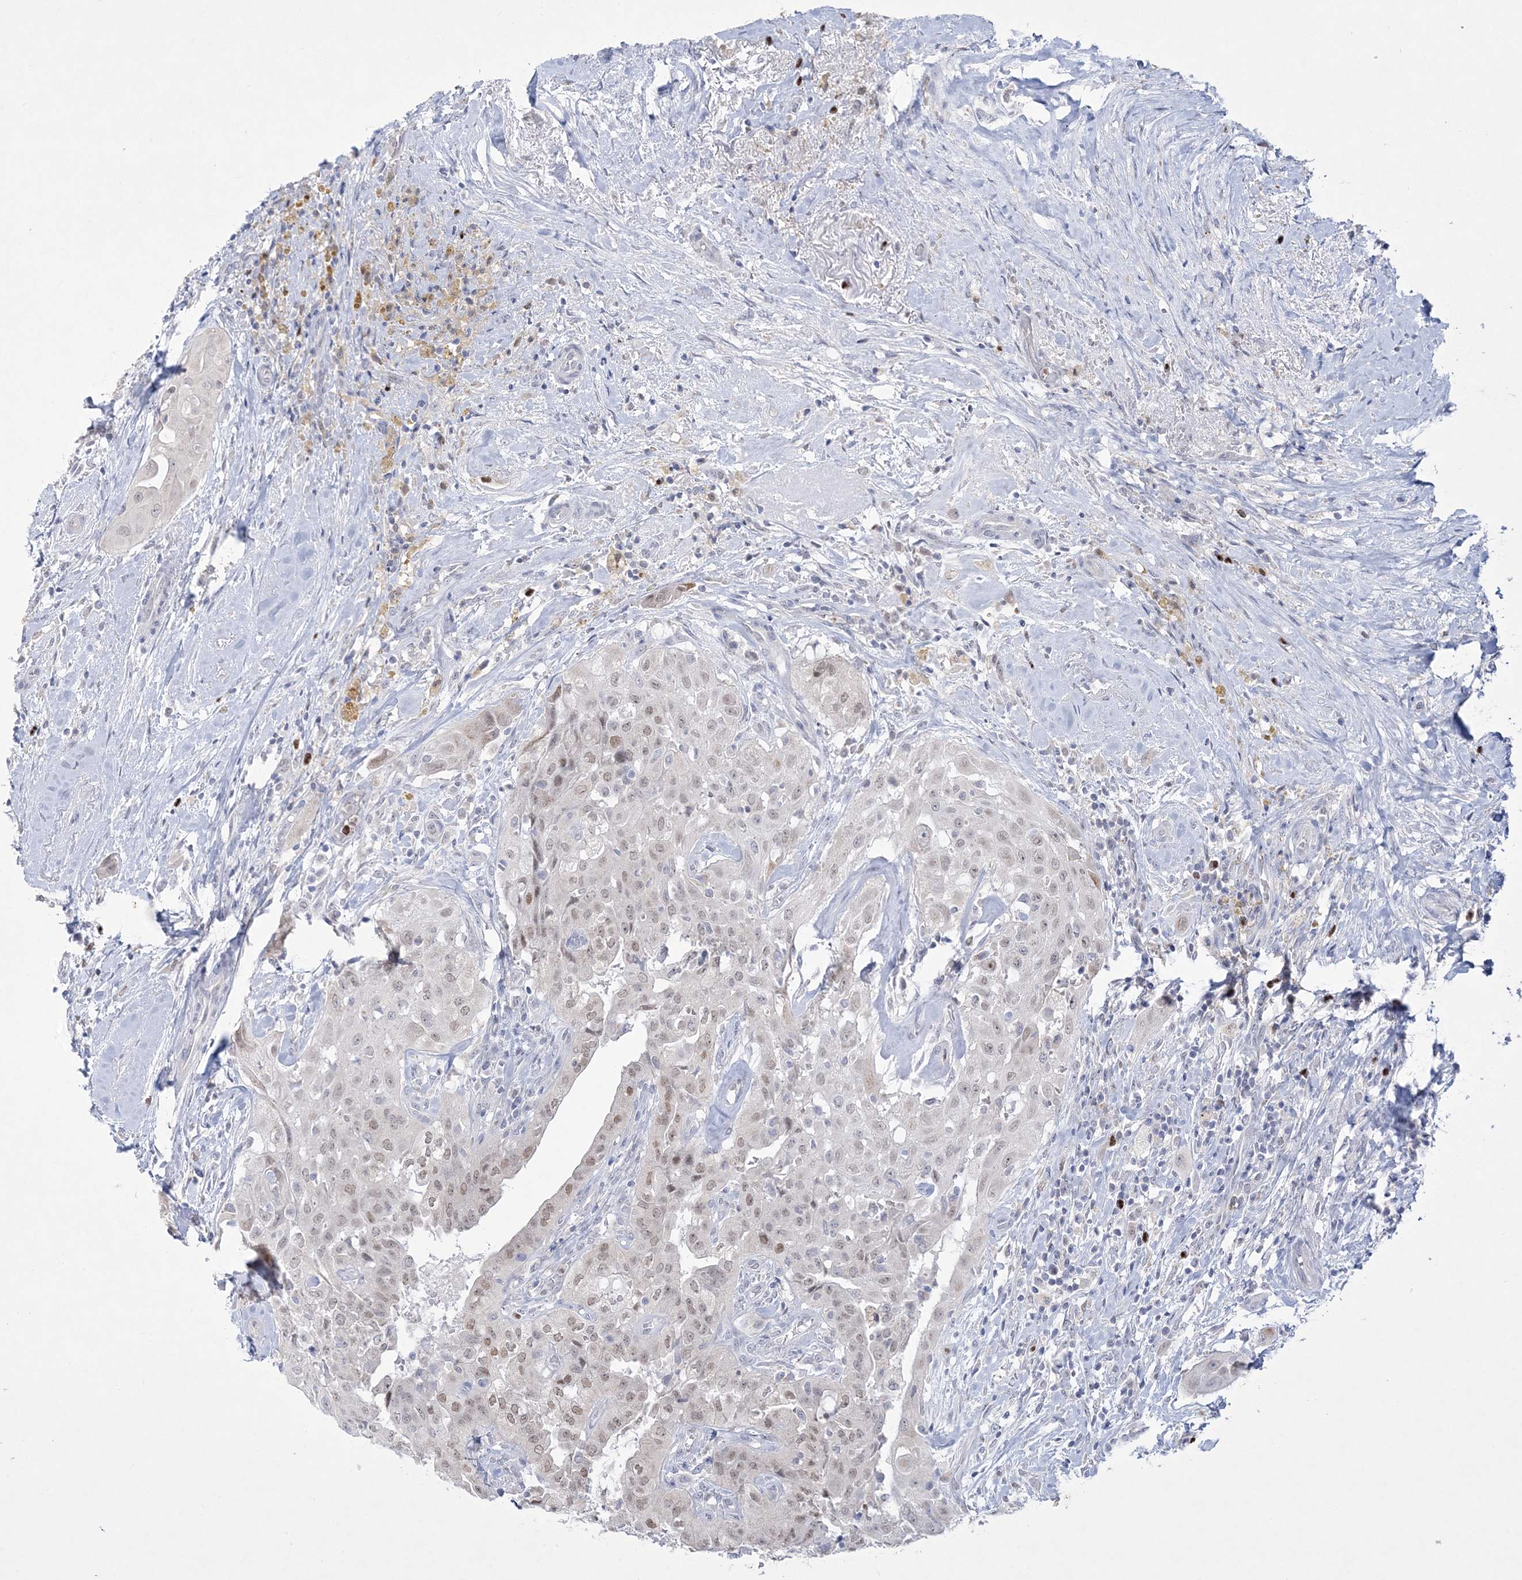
{"staining": {"intensity": "weak", "quantity": "25%-75%", "location": "nuclear"}, "tissue": "thyroid cancer", "cell_type": "Tumor cells", "image_type": "cancer", "snomed": [{"axis": "morphology", "description": "Papillary adenocarcinoma, NOS"}, {"axis": "topography", "description": "Thyroid gland"}], "caption": "Protein staining of thyroid cancer tissue shows weak nuclear positivity in approximately 25%-75% of tumor cells.", "gene": "WDR27", "patient": {"sex": "female", "age": 59}}